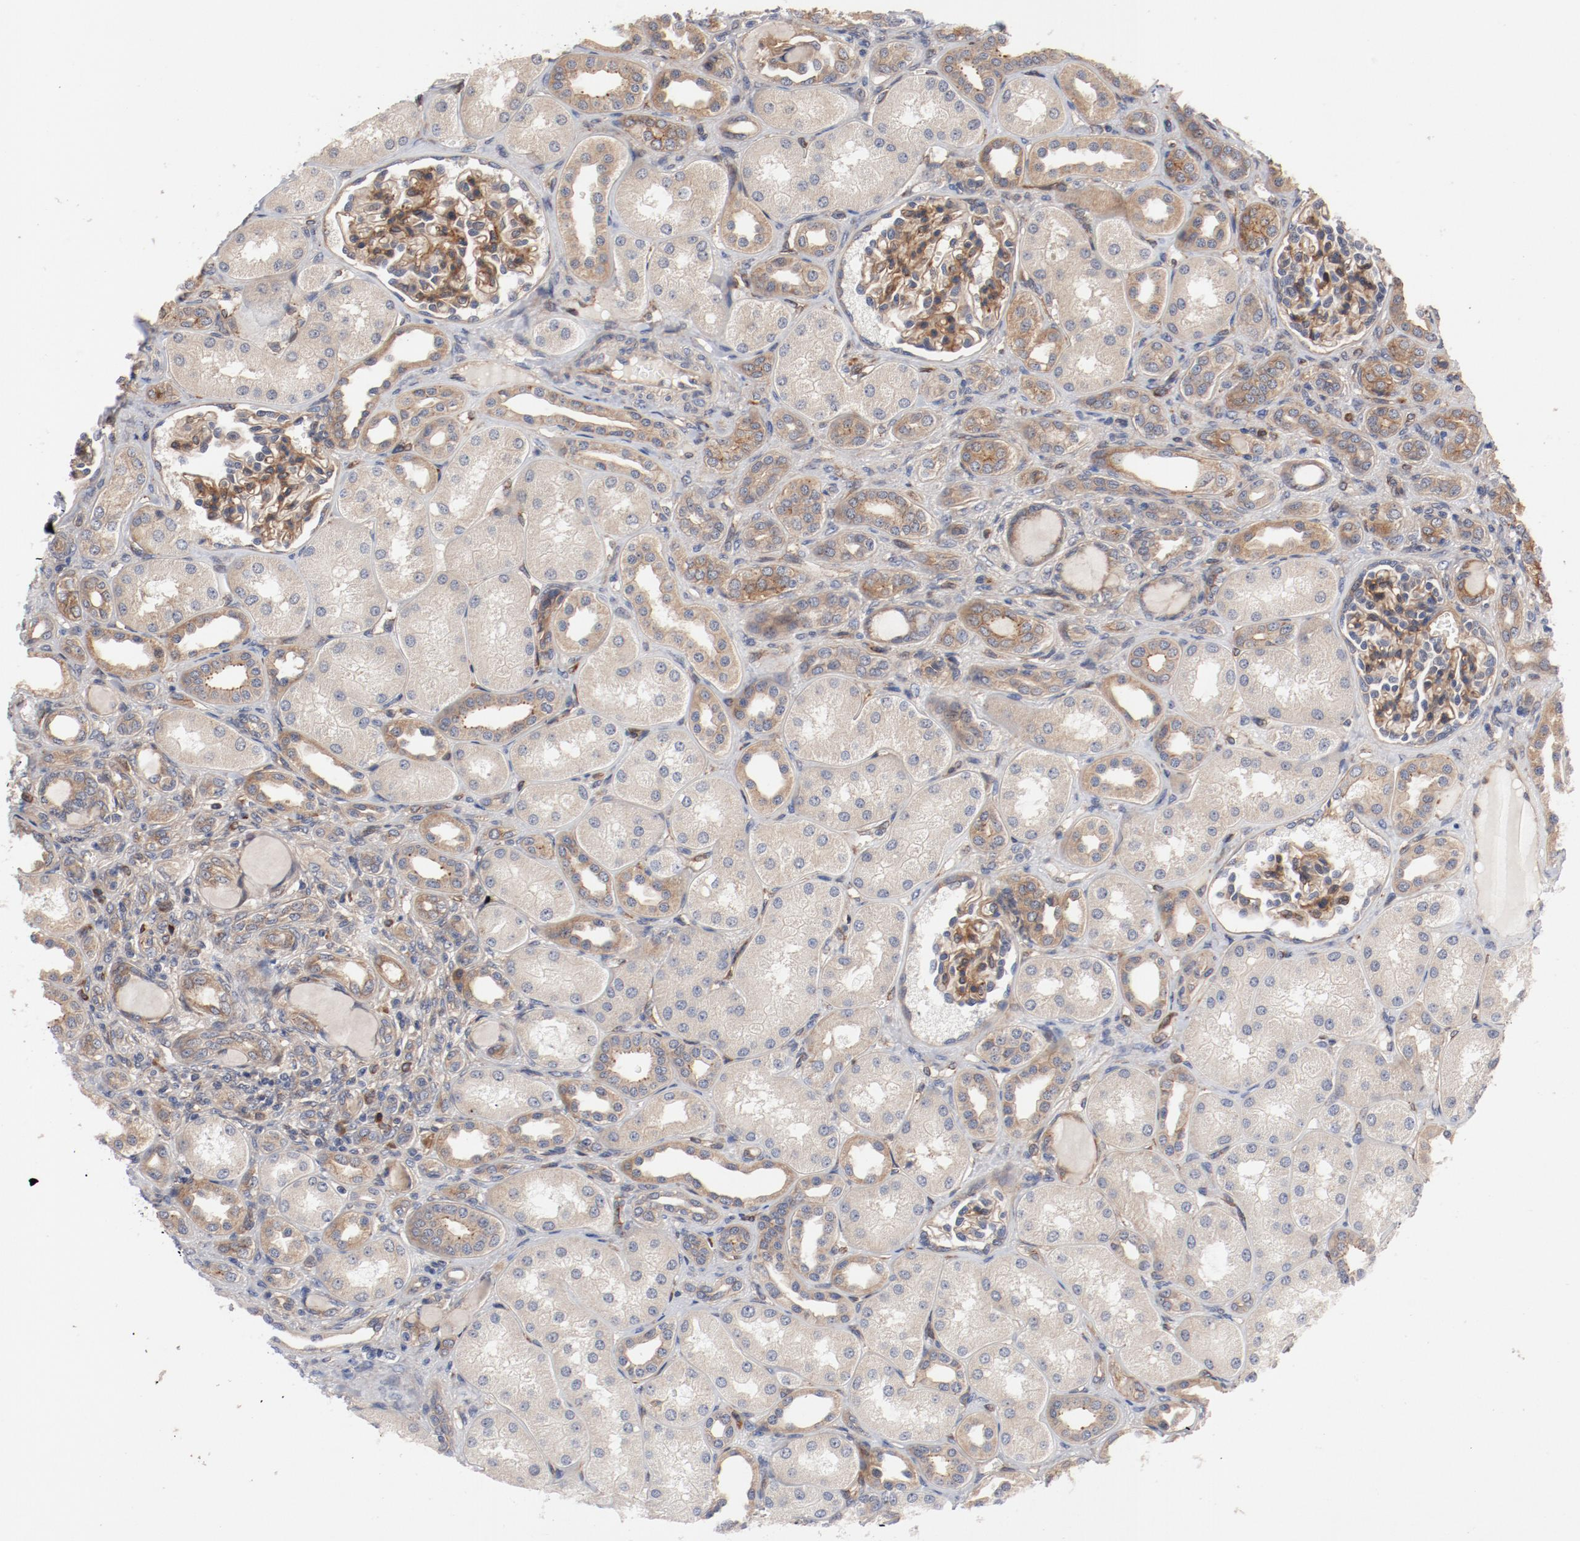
{"staining": {"intensity": "moderate", "quantity": ">75%", "location": "cytoplasmic/membranous"}, "tissue": "kidney", "cell_type": "Cells in glomeruli", "image_type": "normal", "snomed": [{"axis": "morphology", "description": "Normal tissue, NOS"}, {"axis": "topography", "description": "Kidney"}], "caption": "Protein expression by immunohistochemistry exhibits moderate cytoplasmic/membranous positivity in approximately >75% of cells in glomeruli in unremarkable kidney. (IHC, brightfield microscopy, high magnification).", "gene": "PITPNM2", "patient": {"sex": "male", "age": 7}}